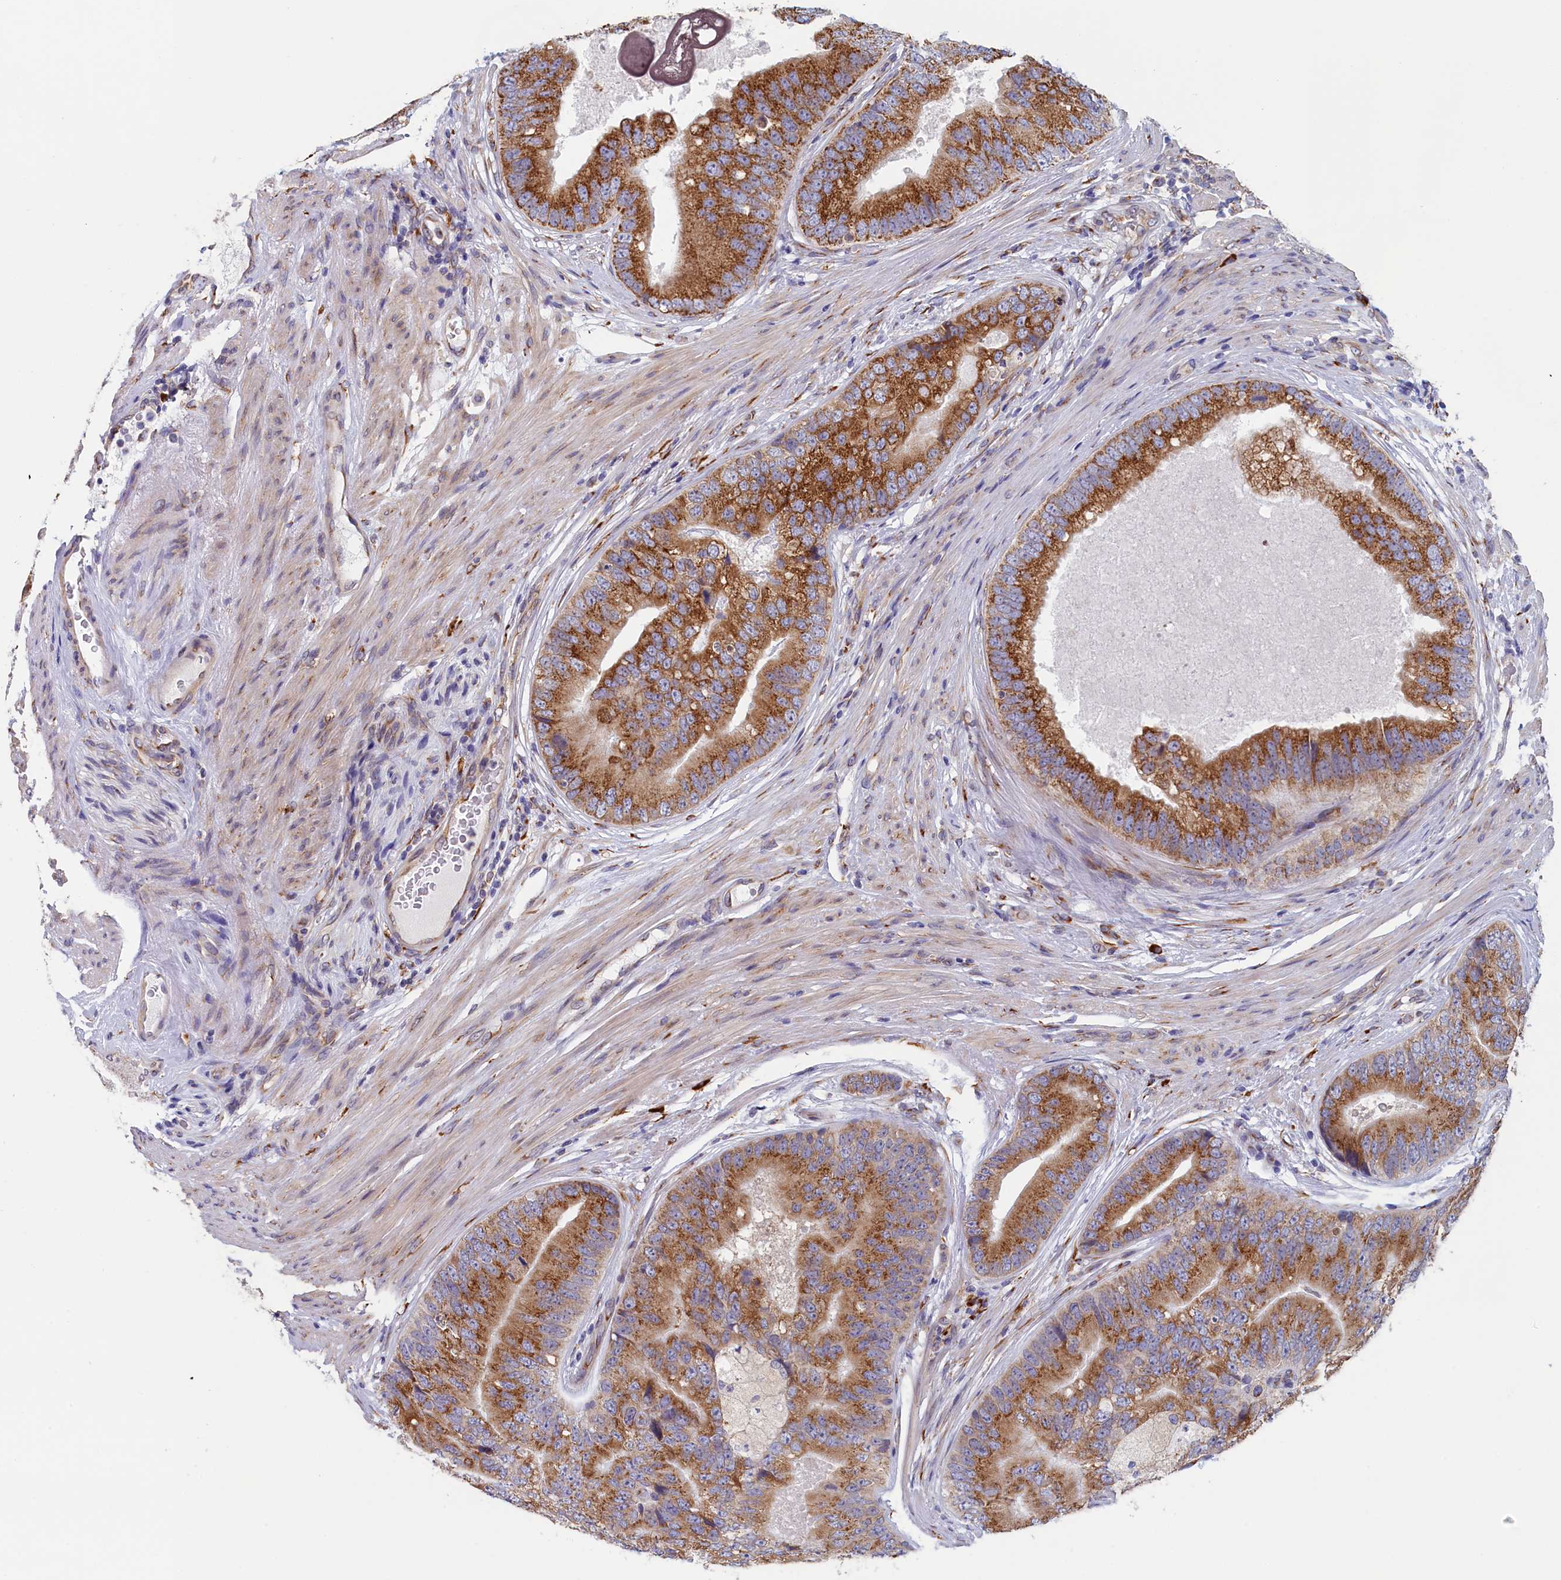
{"staining": {"intensity": "moderate", "quantity": ">75%", "location": "cytoplasmic/membranous"}, "tissue": "prostate cancer", "cell_type": "Tumor cells", "image_type": "cancer", "snomed": [{"axis": "morphology", "description": "Adenocarcinoma, High grade"}, {"axis": "topography", "description": "Prostate"}], "caption": "Prostate cancer tissue displays moderate cytoplasmic/membranous staining in about >75% of tumor cells, visualized by immunohistochemistry. The staining is performed using DAB brown chromogen to label protein expression. The nuclei are counter-stained blue using hematoxylin.", "gene": "CCDC68", "patient": {"sex": "male", "age": 70}}